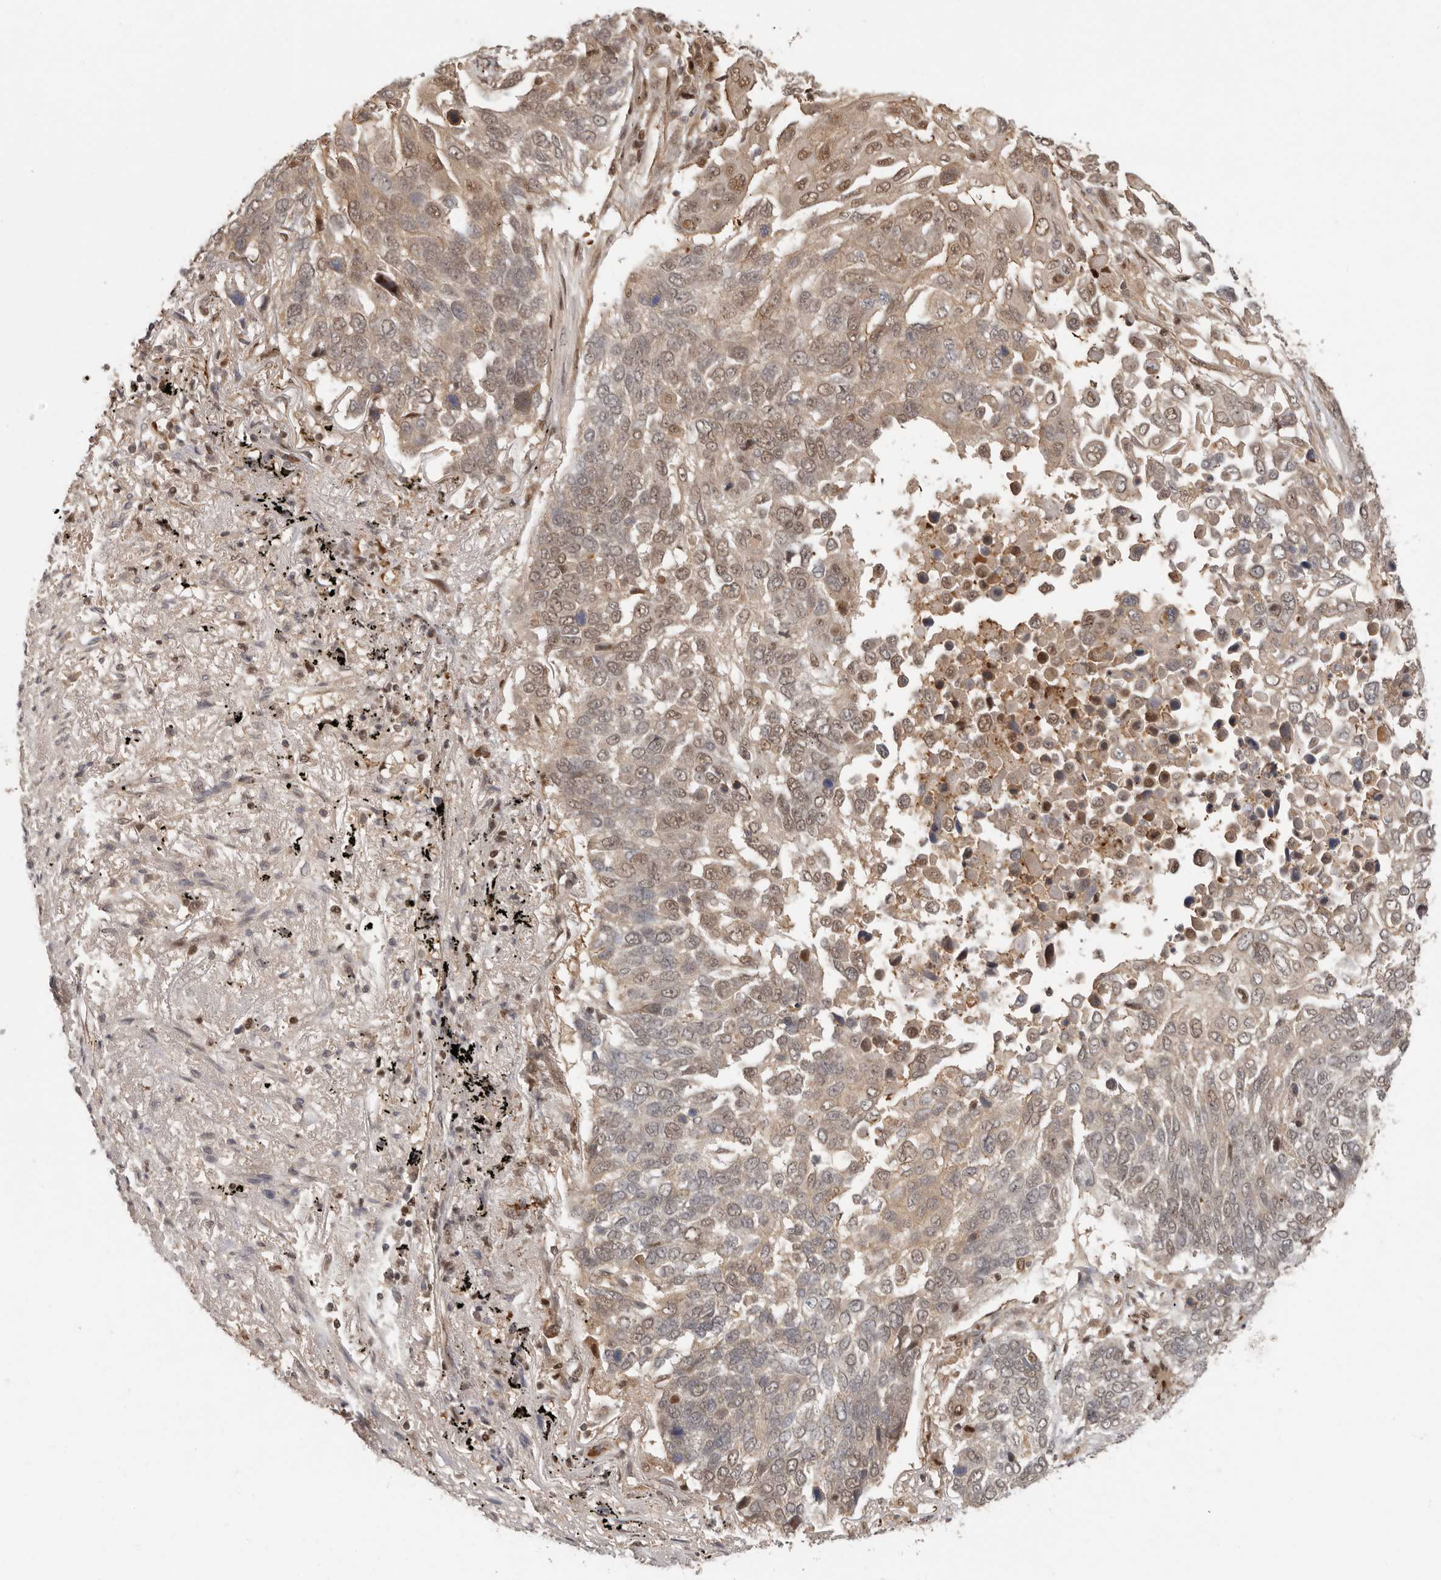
{"staining": {"intensity": "weak", "quantity": "25%-75%", "location": "cytoplasmic/membranous,nuclear"}, "tissue": "lung cancer", "cell_type": "Tumor cells", "image_type": "cancer", "snomed": [{"axis": "morphology", "description": "Squamous cell carcinoma, NOS"}, {"axis": "topography", "description": "Lung"}], "caption": "Human lung cancer (squamous cell carcinoma) stained with a protein marker shows weak staining in tumor cells.", "gene": "PSMA5", "patient": {"sex": "male", "age": 66}}